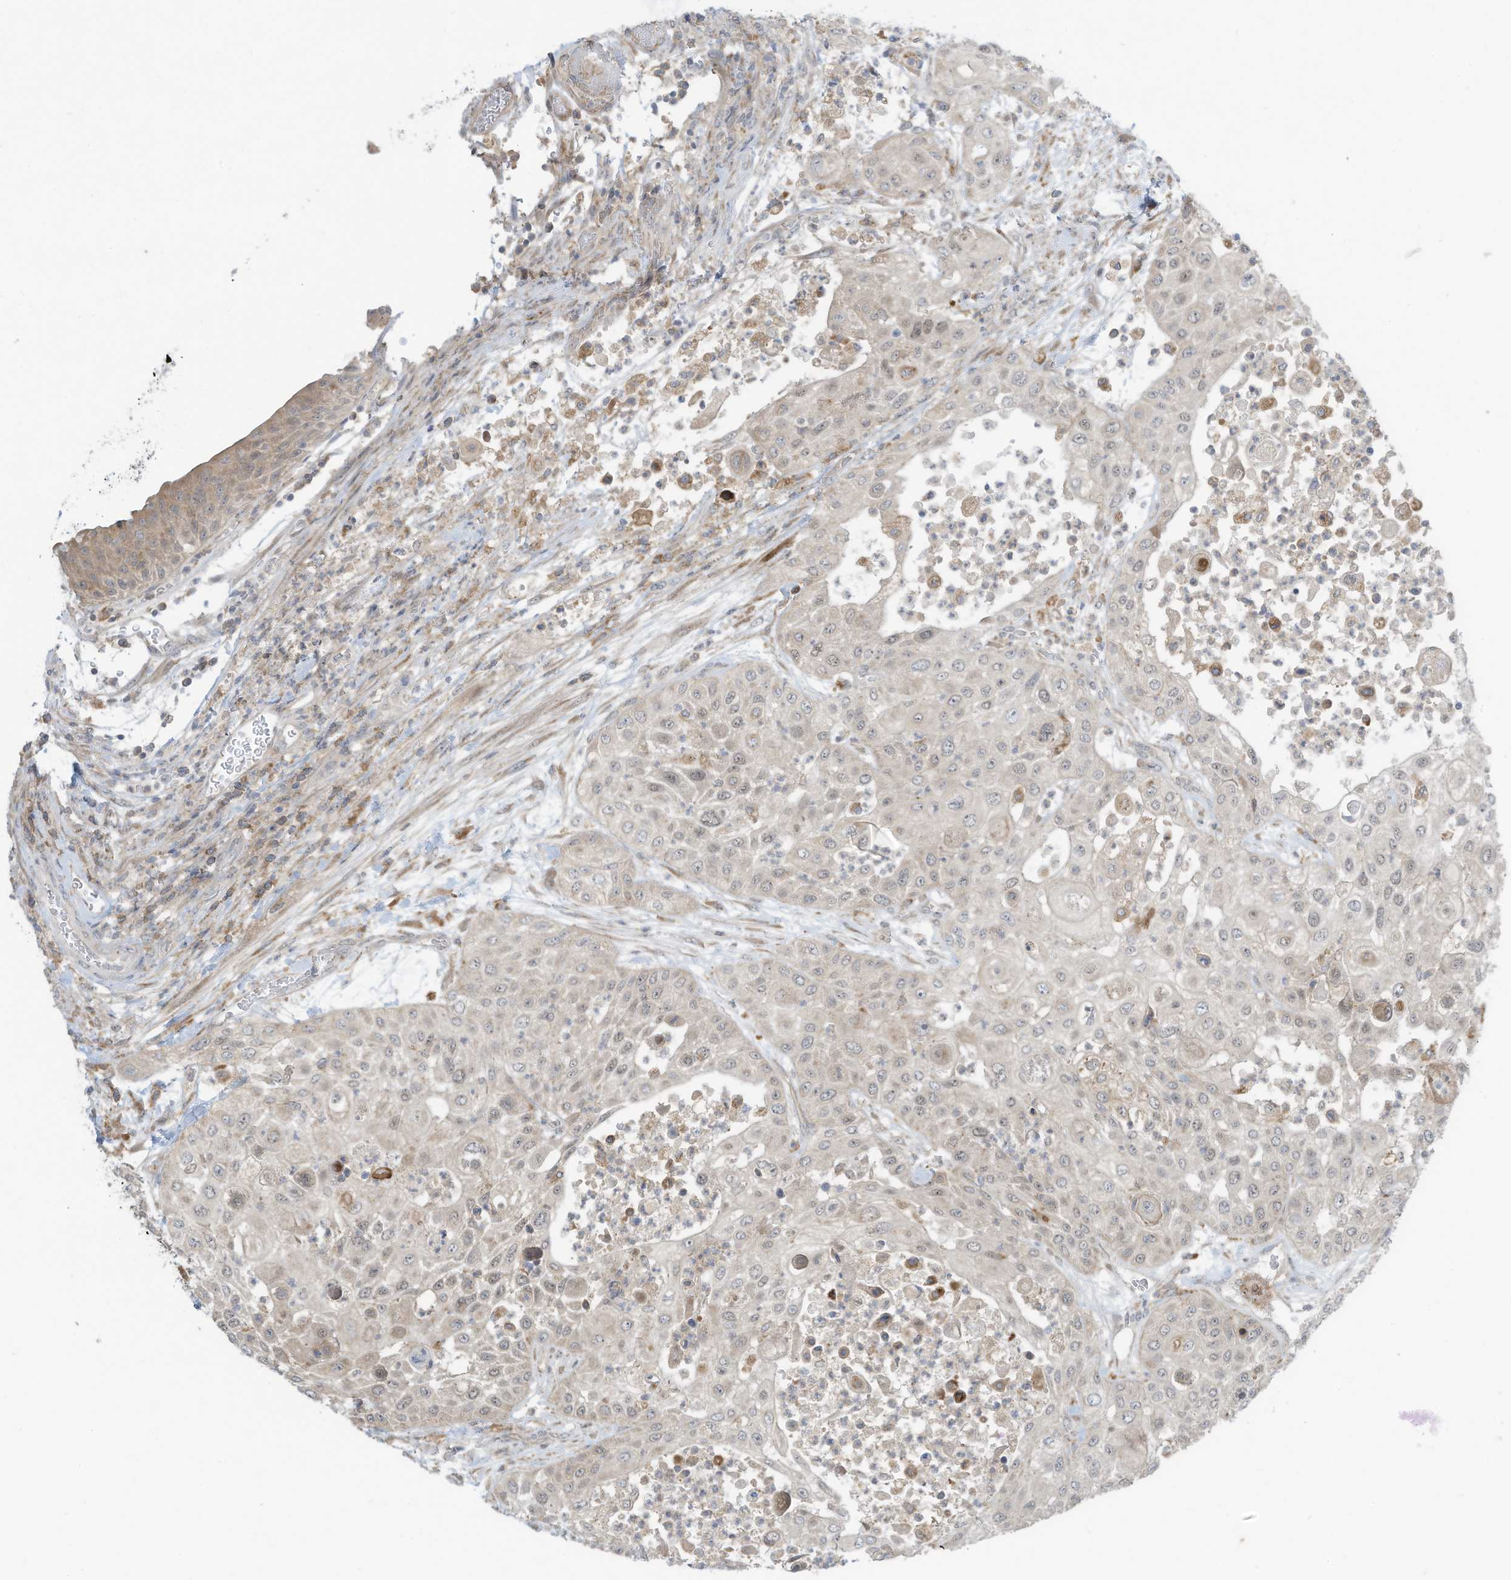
{"staining": {"intensity": "negative", "quantity": "none", "location": "none"}, "tissue": "urothelial cancer", "cell_type": "Tumor cells", "image_type": "cancer", "snomed": [{"axis": "morphology", "description": "Urothelial carcinoma, High grade"}, {"axis": "topography", "description": "Urinary bladder"}], "caption": "Photomicrograph shows no significant protein positivity in tumor cells of urothelial carcinoma (high-grade).", "gene": "DZIP3", "patient": {"sex": "female", "age": 79}}